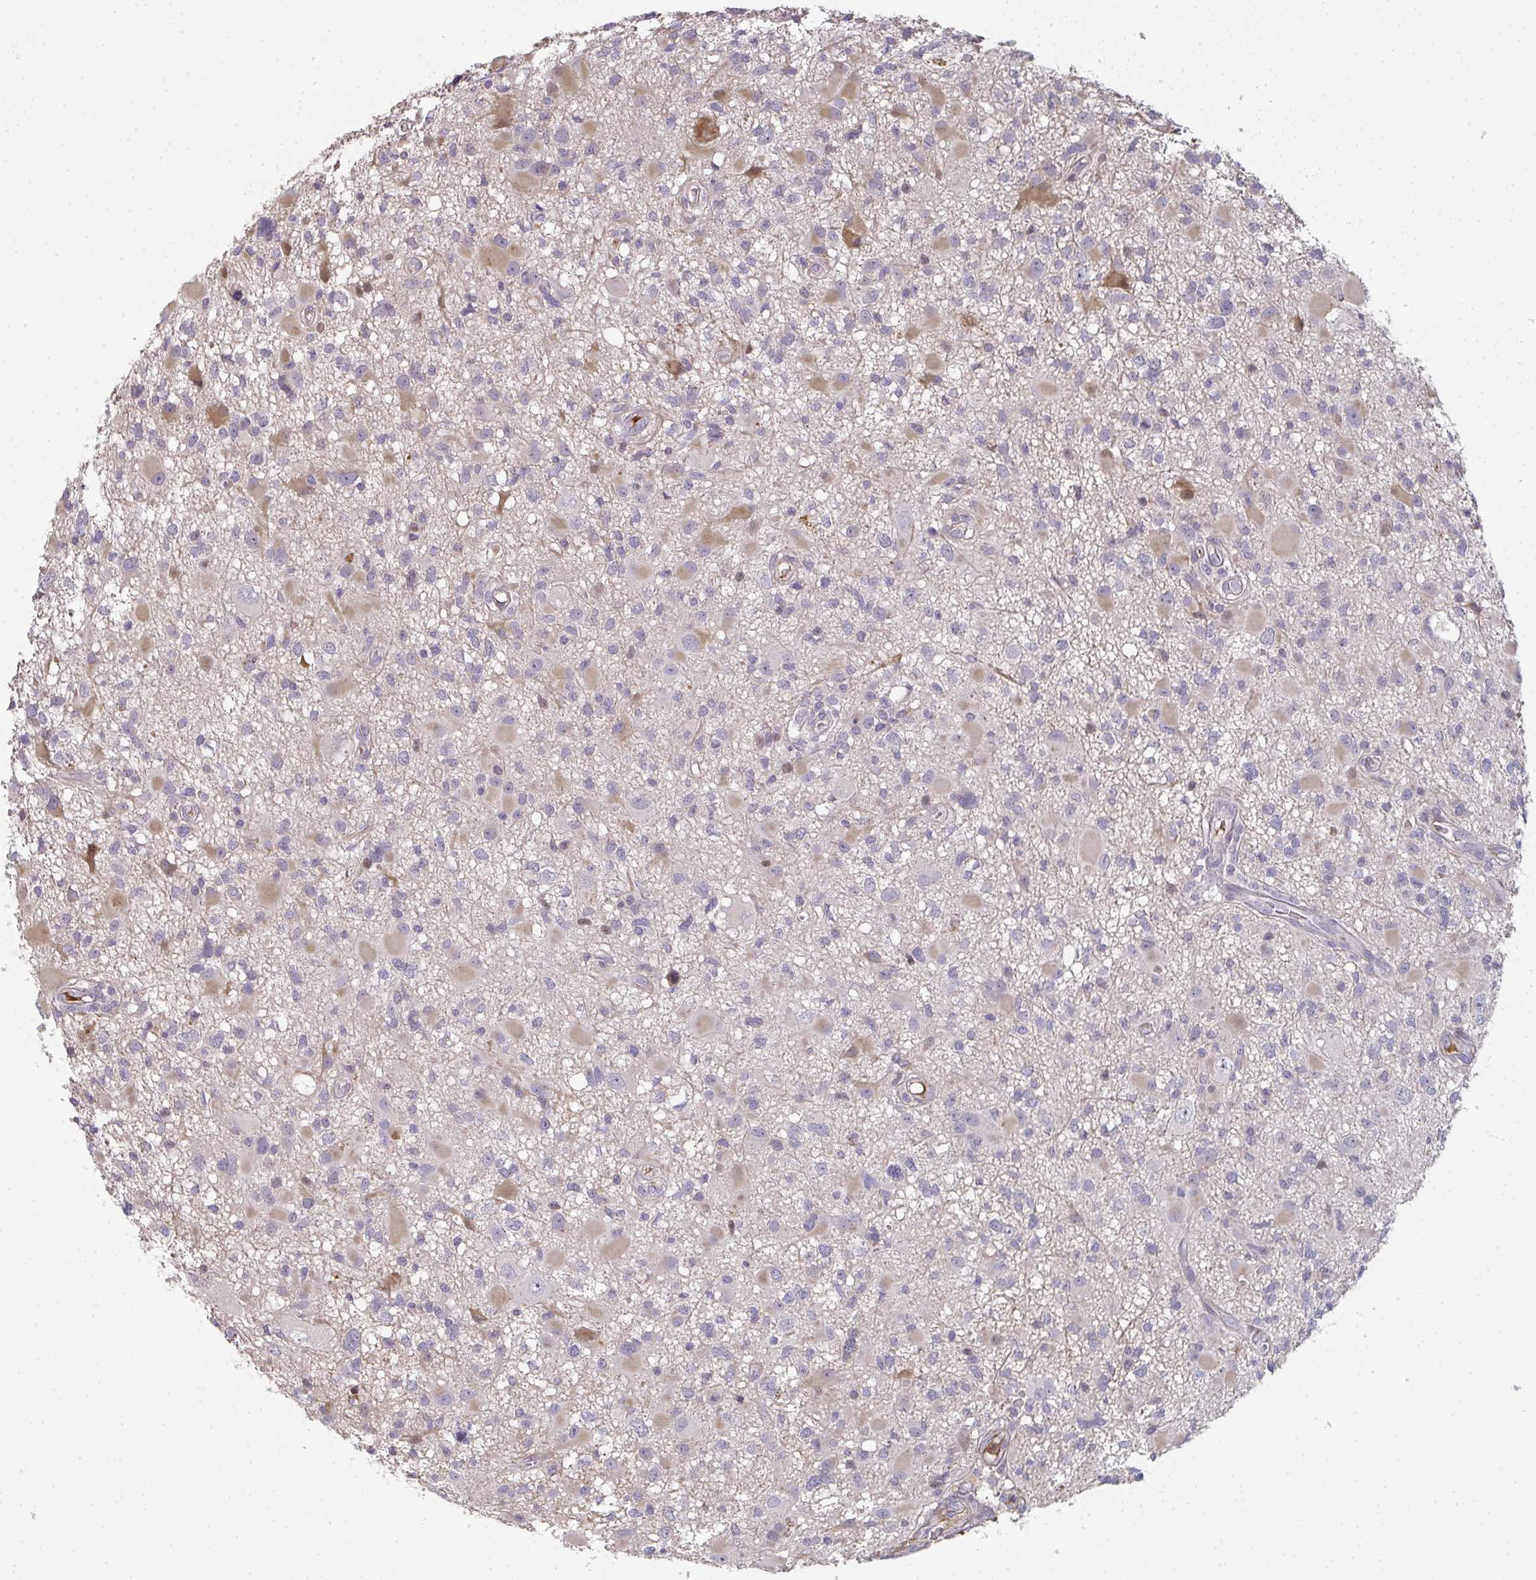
{"staining": {"intensity": "weak", "quantity": "<25%", "location": "cytoplasmic/membranous"}, "tissue": "glioma", "cell_type": "Tumor cells", "image_type": "cancer", "snomed": [{"axis": "morphology", "description": "Glioma, malignant, High grade"}, {"axis": "topography", "description": "Brain"}], "caption": "A photomicrograph of human malignant glioma (high-grade) is negative for staining in tumor cells.", "gene": "A1CF", "patient": {"sex": "male", "age": 54}}